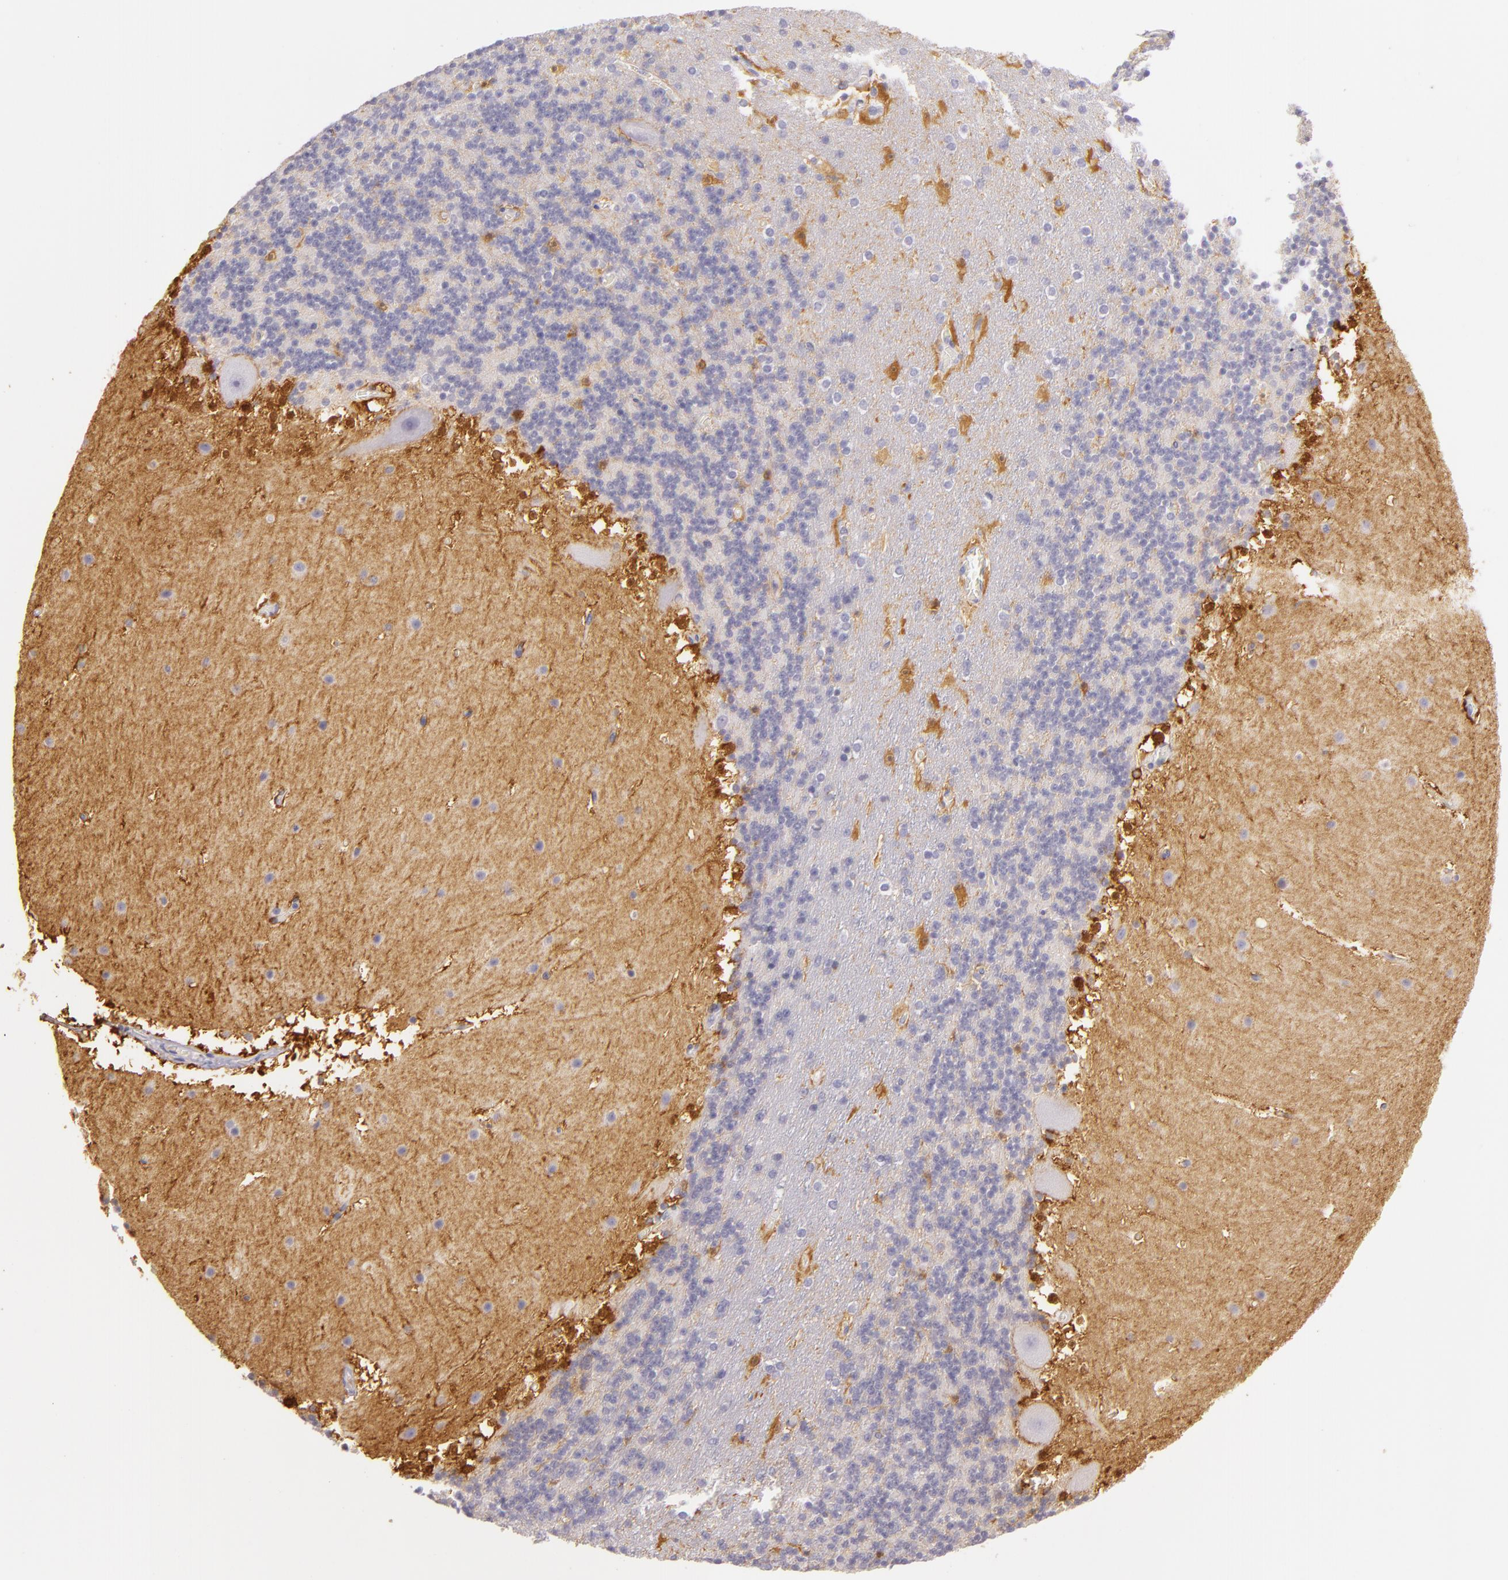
{"staining": {"intensity": "moderate", "quantity": "<25%", "location": "cytoplasmic/membranous"}, "tissue": "cerebellum", "cell_type": "Cells in granular layer", "image_type": "normal", "snomed": [{"axis": "morphology", "description": "Normal tissue, NOS"}, {"axis": "topography", "description": "Cerebellum"}], "caption": "Immunohistochemistry (IHC) micrograph of unremarkable human cerebellum stained for a protein (brown), which shows low levels of moderate cytoplasmic/membranous staining in approximately <25% of cells in granular layer.", "gene": "CBS", "patient": {"sex": "male", "age": 45}}